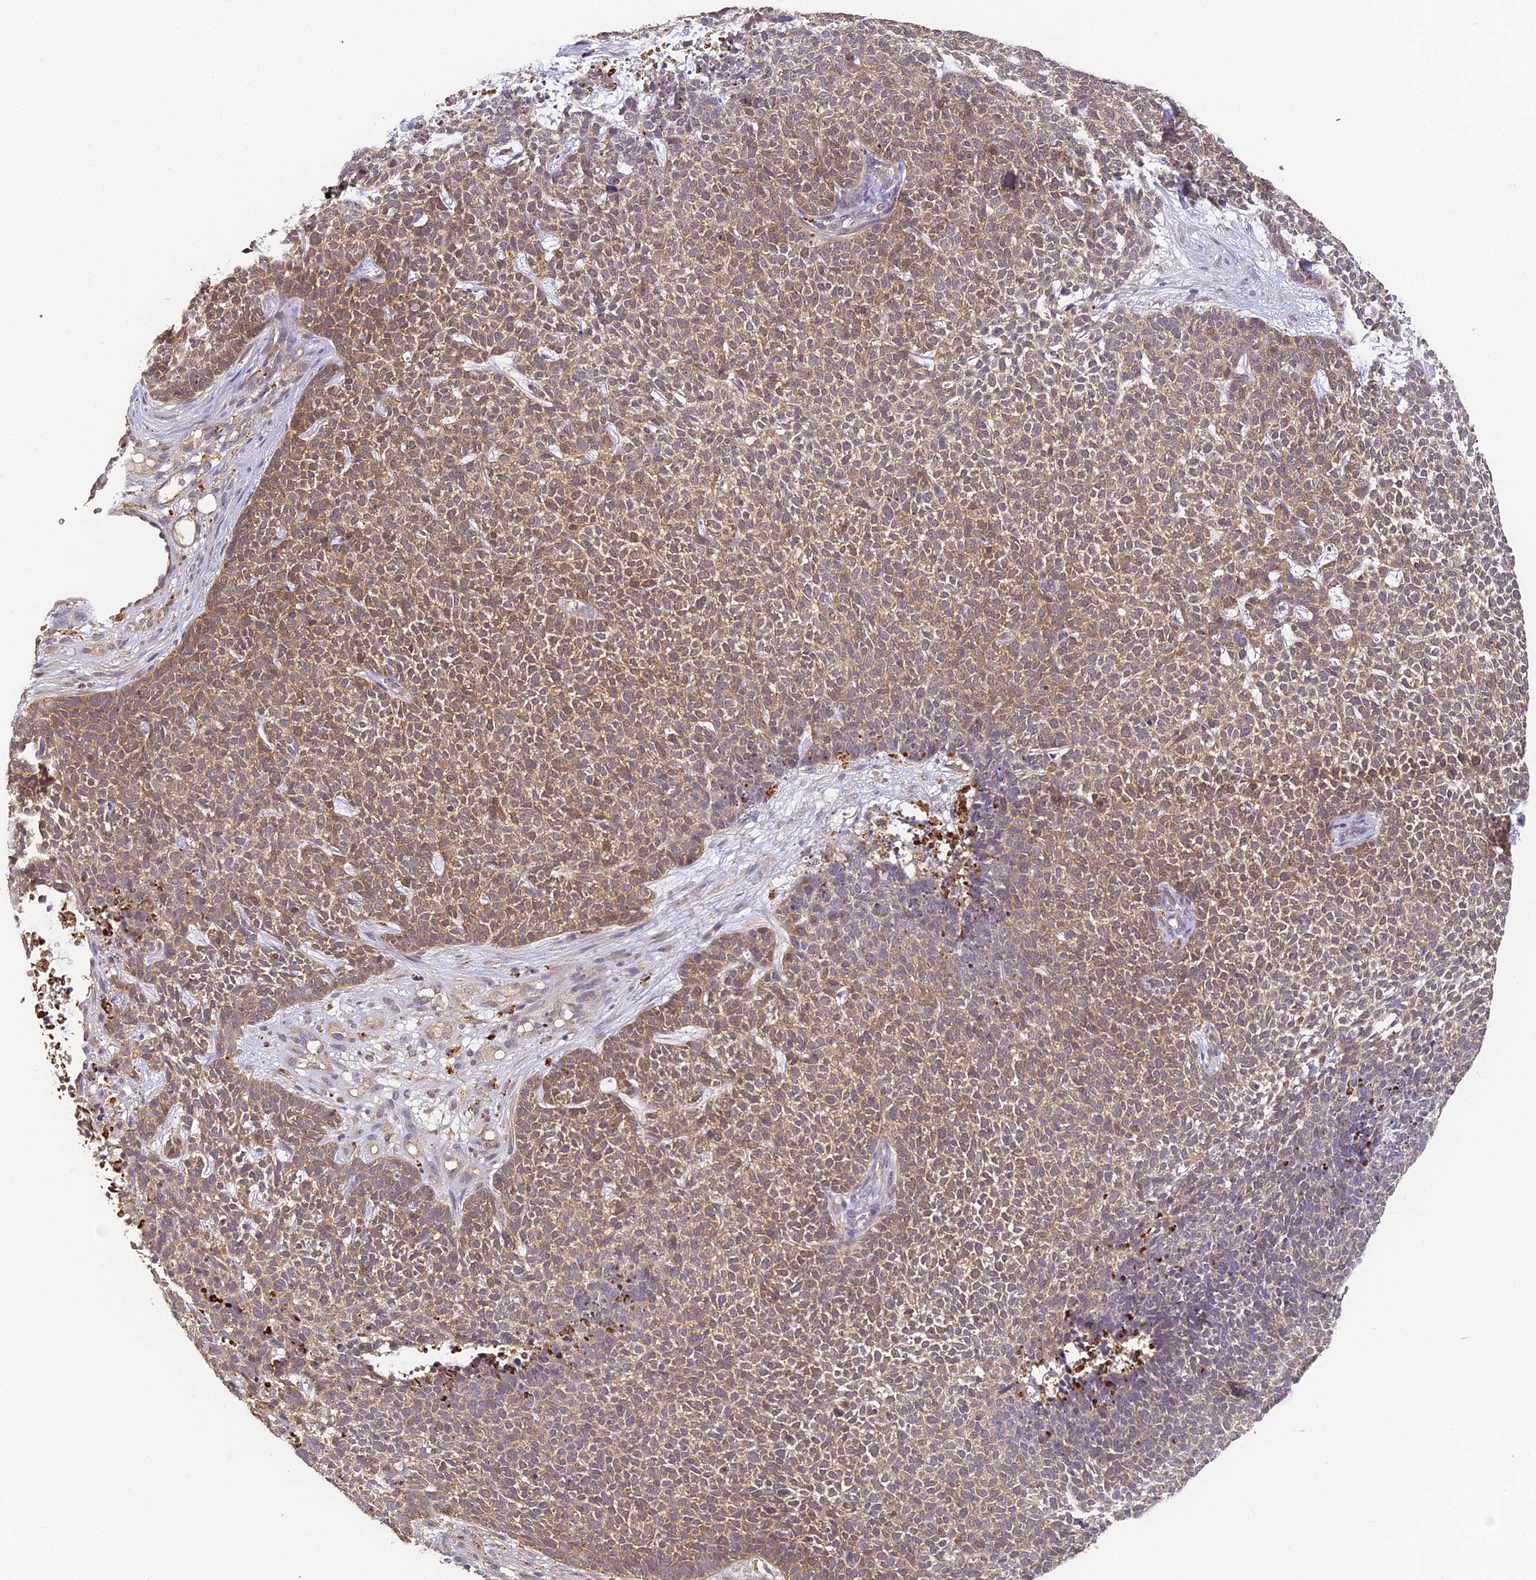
{"staining": {"intensity": "moderate", "quantity": ">75%", "location": "cytoplasmic/membranous"}, "tissue": "skin cancer", "cell_type": "Tumor cells", "image_type": "cancer", "snomed": [{"axis": "morphology", "description": "Basal cell carcinoma"}, {"axis": "topography", "description": "Skin"}], "caption": "Protein expression analysis of basal cell carcinoma (skin) demonstrates moderate cytoplasmic/membranous staining in approximately >75% of tumor cells.", "gene": "YAE1", "patient": {"sex": "female", "age": 84}}